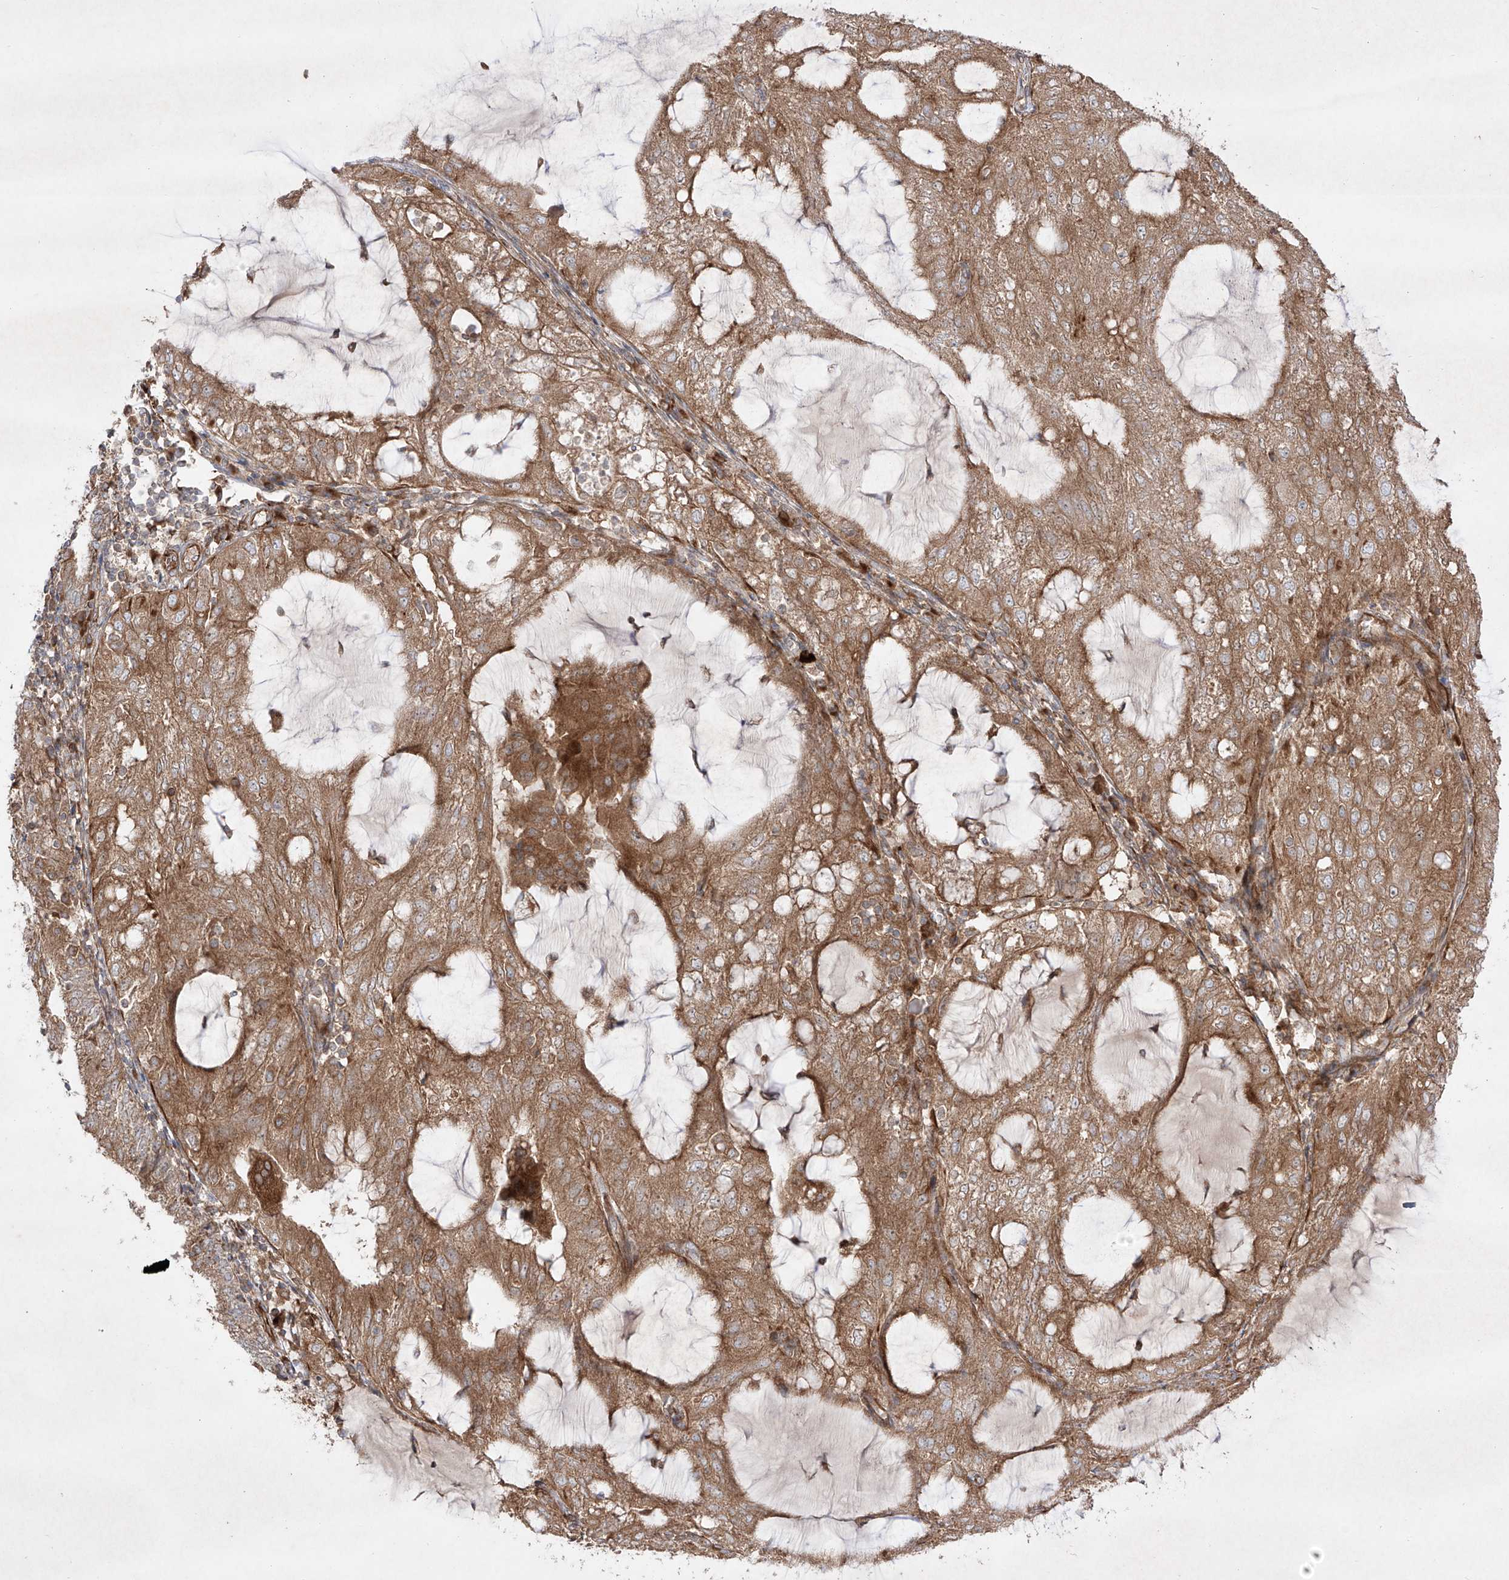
{"staining": {"intensity": "moderate", "quantity": ">75%", "location": "cytoplasmic/membranous"}, "tissue": "endometrial cancer", "cell_type": "Tumor cells", "image_type": "cancer", "snomed": [{"axis": "morphology", "description": "Adenocarcinoma, NOS"}, {"axis": "topography", "description": "Endometrium"}], "caption": "This image exhibits endometrial cancer (adenocarcinoma) stained with IHC to label a protein in brown. The cytoplasmic/membranous of tumor cells show moderate positivity for the protein. Nuclei are counter-stained blue.", "gene": "YKT6", "patient": {"sex": "female", "age": 81}}